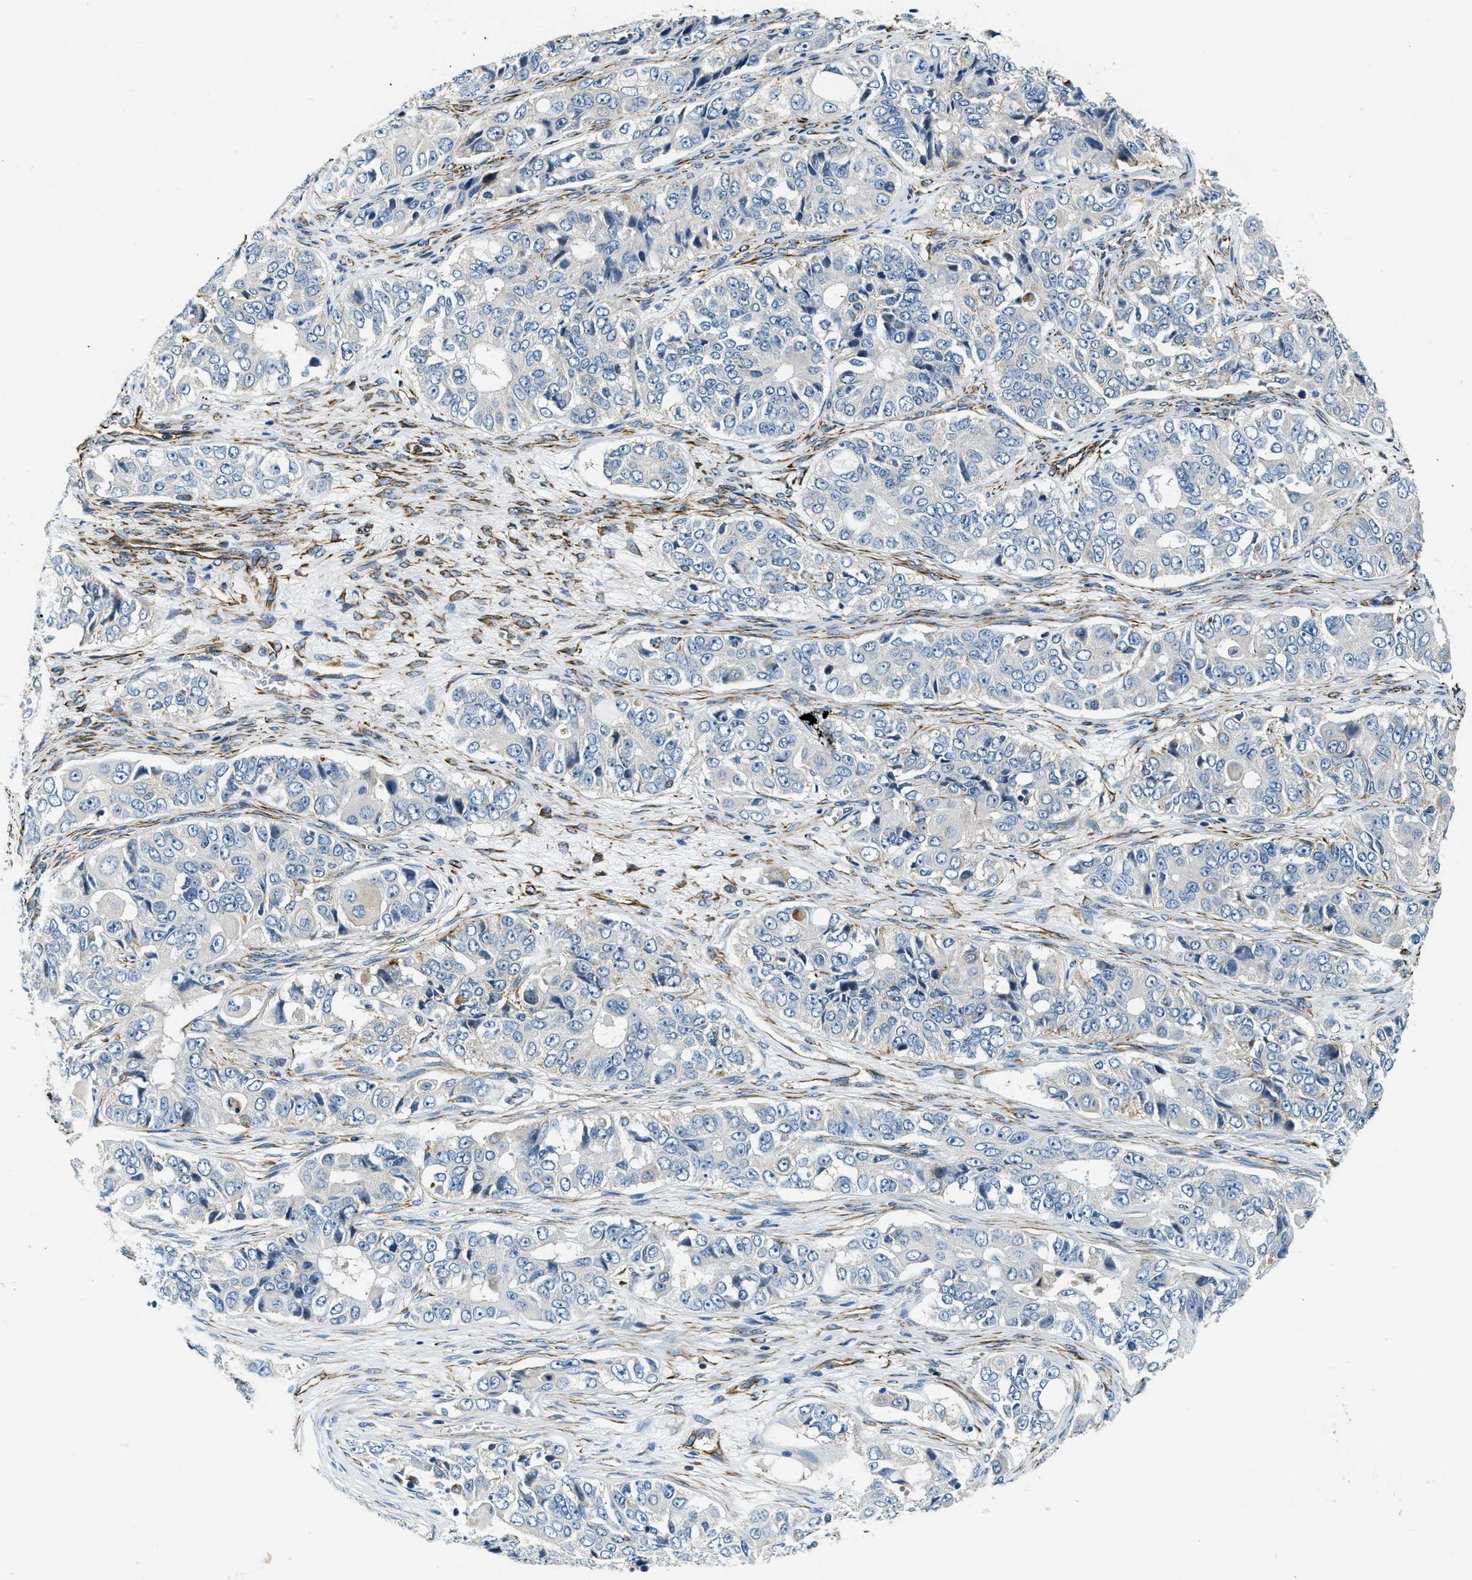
{"staining": {"intensity": "negative", "quantity": "none", "location": "none"}, "tissue": "ovarian cancer", "cell_type": "Tumor cells", "image_type": "cancer", "snomed": [{"axis": "morphology", "description": "Carcinoma, endometroid"}, {"axis": "topography", "description": "Ovary"}], "caption": "Protein analysis of ovarian endometroid carcinoma demonstrates no significant positivity in tumor cells.", "gene": "GNS", "patient": {"sex": "female", "age": 51}}